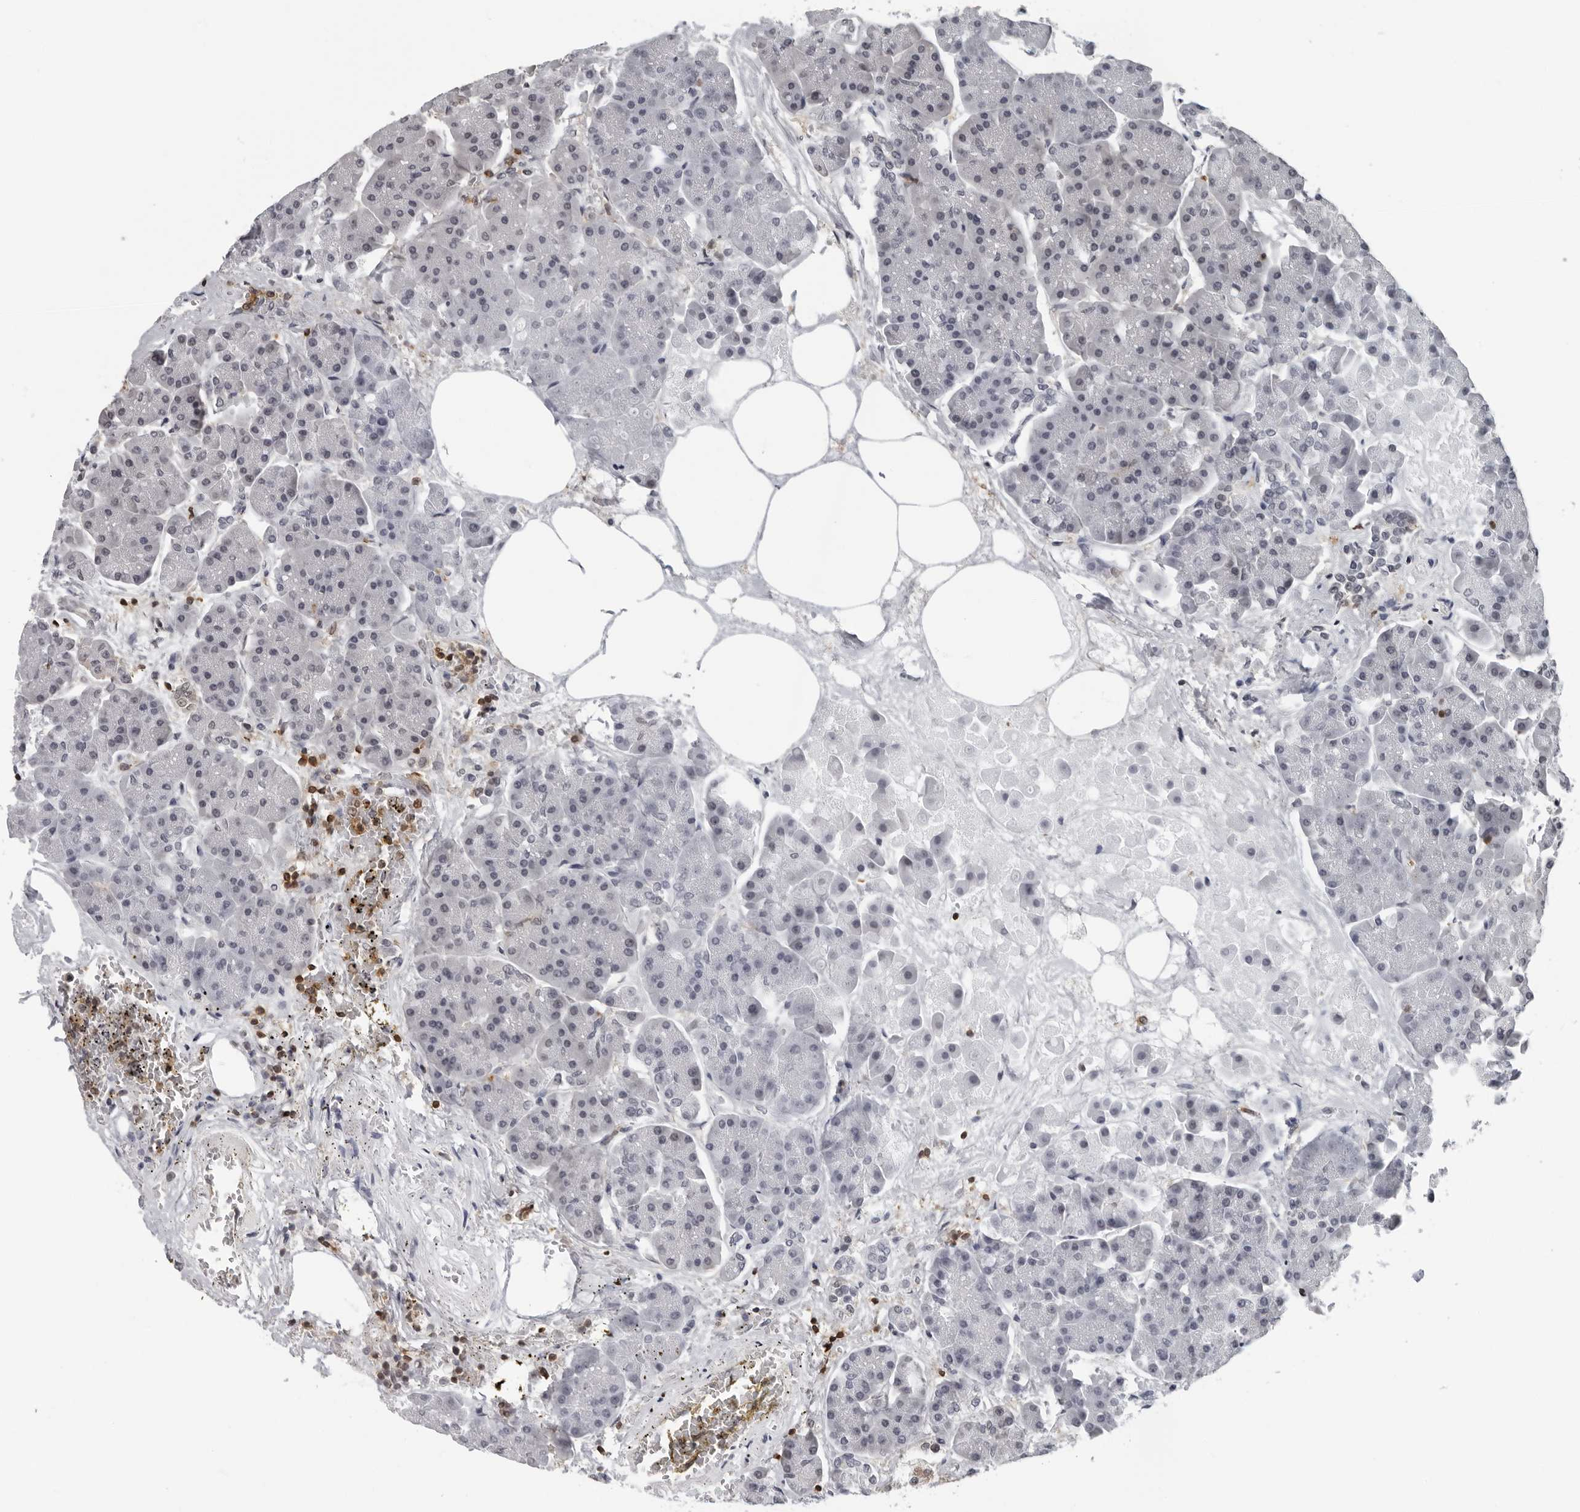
{"staining": {"intensity": "negative", "quantity": "none", "location": "none"}, "tissue": "pancreas", "cell_type": "Exocrine glandular cells", "image_type": "normal", "snomed": [{"axis": "morphology", "description": "Normal tissue, NOS"}, {"axis": "topography", "description": "Pancreas"}], "caption": "This is a histopathology image of IHC staining of unremarkable pancreas, which shows no positivity in exocrine glandular cells.", "gene": "HSPH1", "patient": {"sex": "female", "age": 70}}